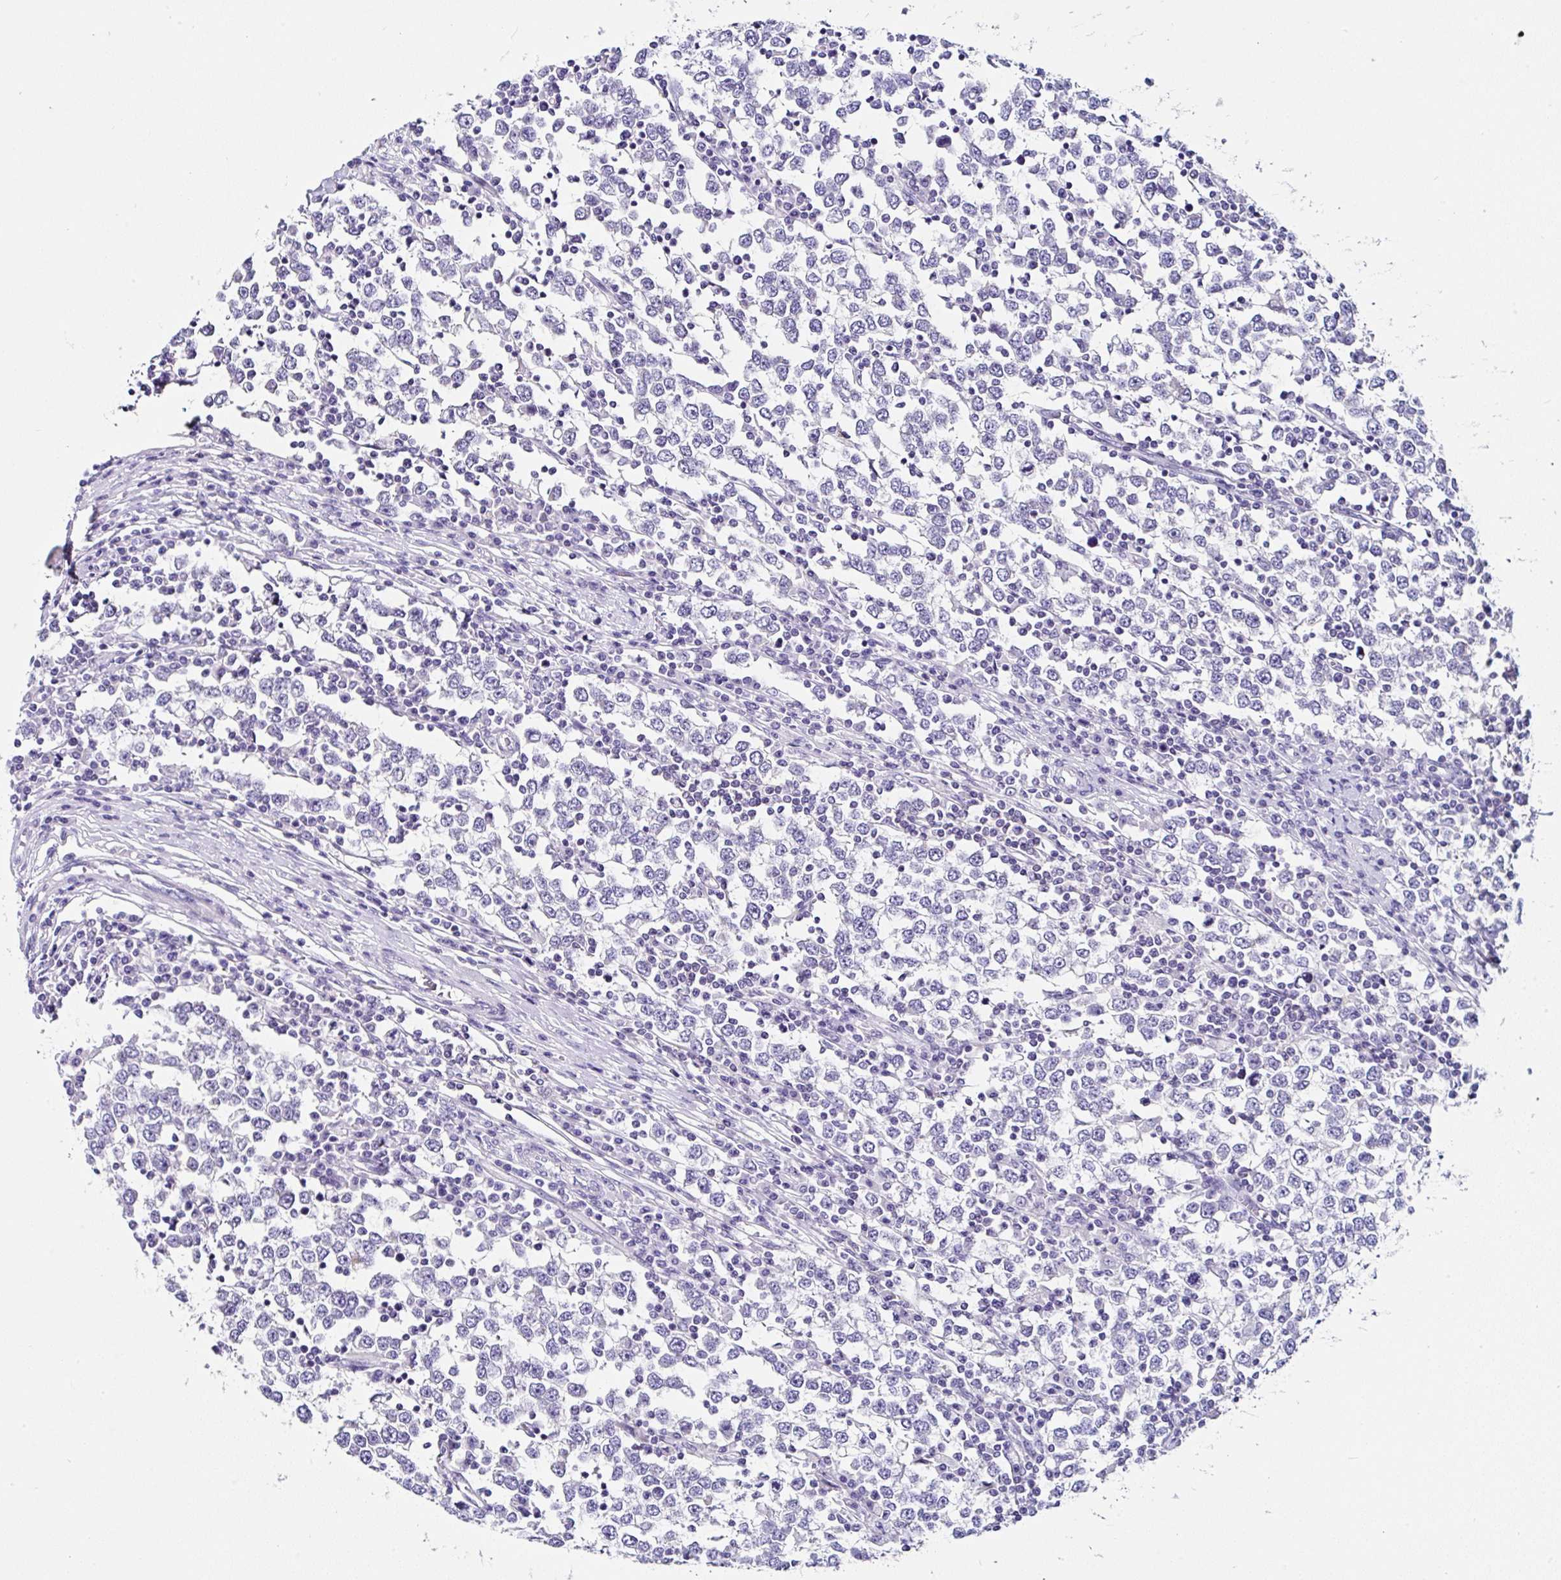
{"staining": {"intensity": "negative", "quantity": "none", "location": "none"}, "tissue": "testis cancer", "cell_type": "Tumor cells", "image_type": "cancer", "snomed": [{"axis": "morphology", "description": "Seminoma, NOS"}, {"axis": "topography", "description": "Testis"}], "caption": "The photomicrograph shows no significant expression in tumor cells of testis cancer. (Immunohistochemistry, brightfield microscopy, high magnification).", "gene": "UGT3A1", "patient": {"sex": "male", "age": 65}}